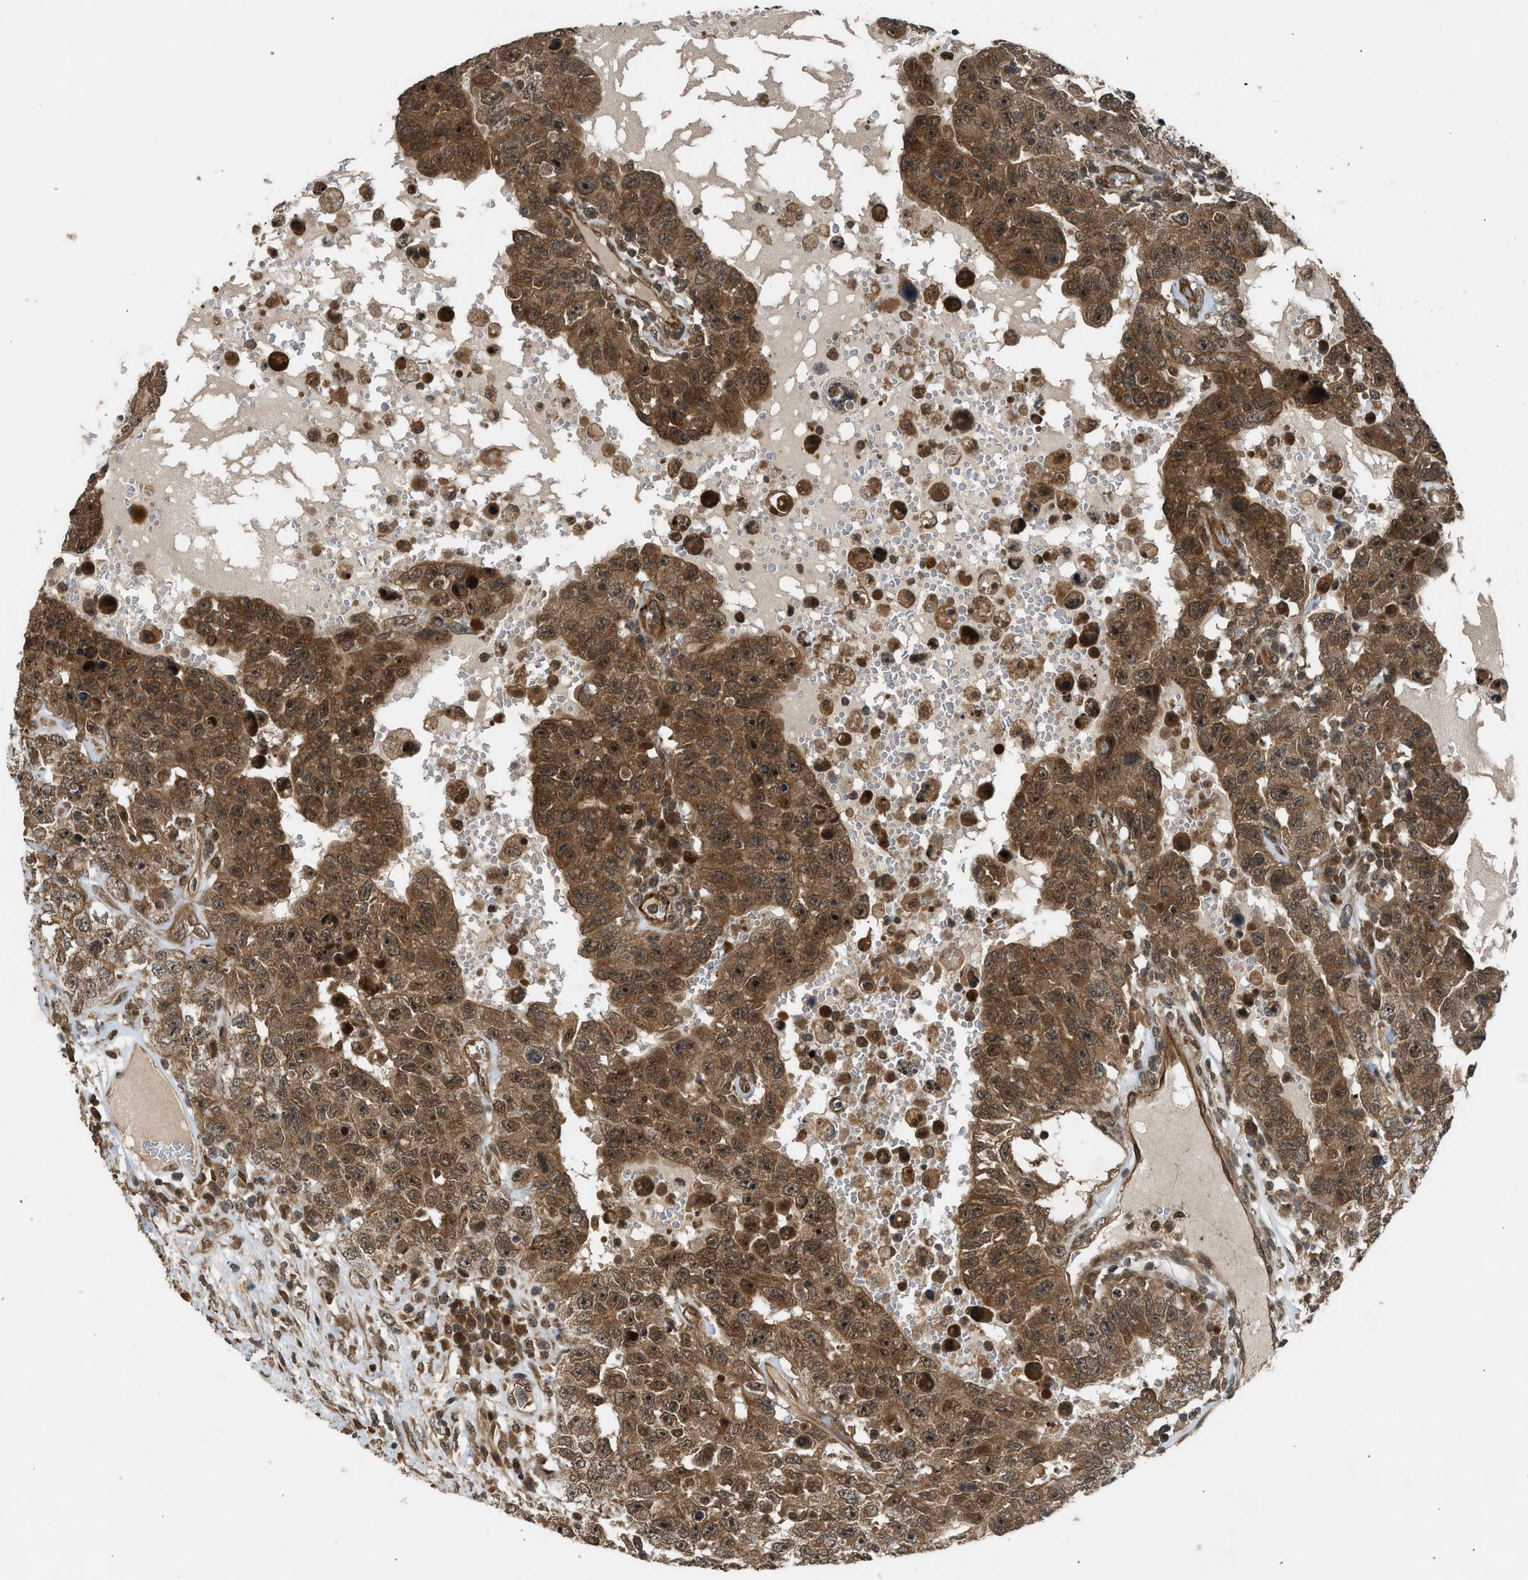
{"staining": {"intensity": "moderate", "quantity": ">75%", "location": "cytoplasmic/membranous"}, "tissue": "testis cancer", "cell_type": "Tumor cells", "image_type": "cancer", "snomed": [{"axis": "morphology", "description": "Carcinoma, Embryonal, NOS"}, {"axis": "topography", "description": "Testis"}], "caption": "A photomicrograph of testis embryonal carcinoma stained for a protein shows moderate cytoplasmic/membranous brown staining in tumor cells. The staining was performed using DAB (3,3'-diaminobenzidine), with brown indicating positive protein expression. Nuclei are stained blue with hematoxylin.", "gene": "TXNL1", "patient": {"sex": "male", "age": 26}}